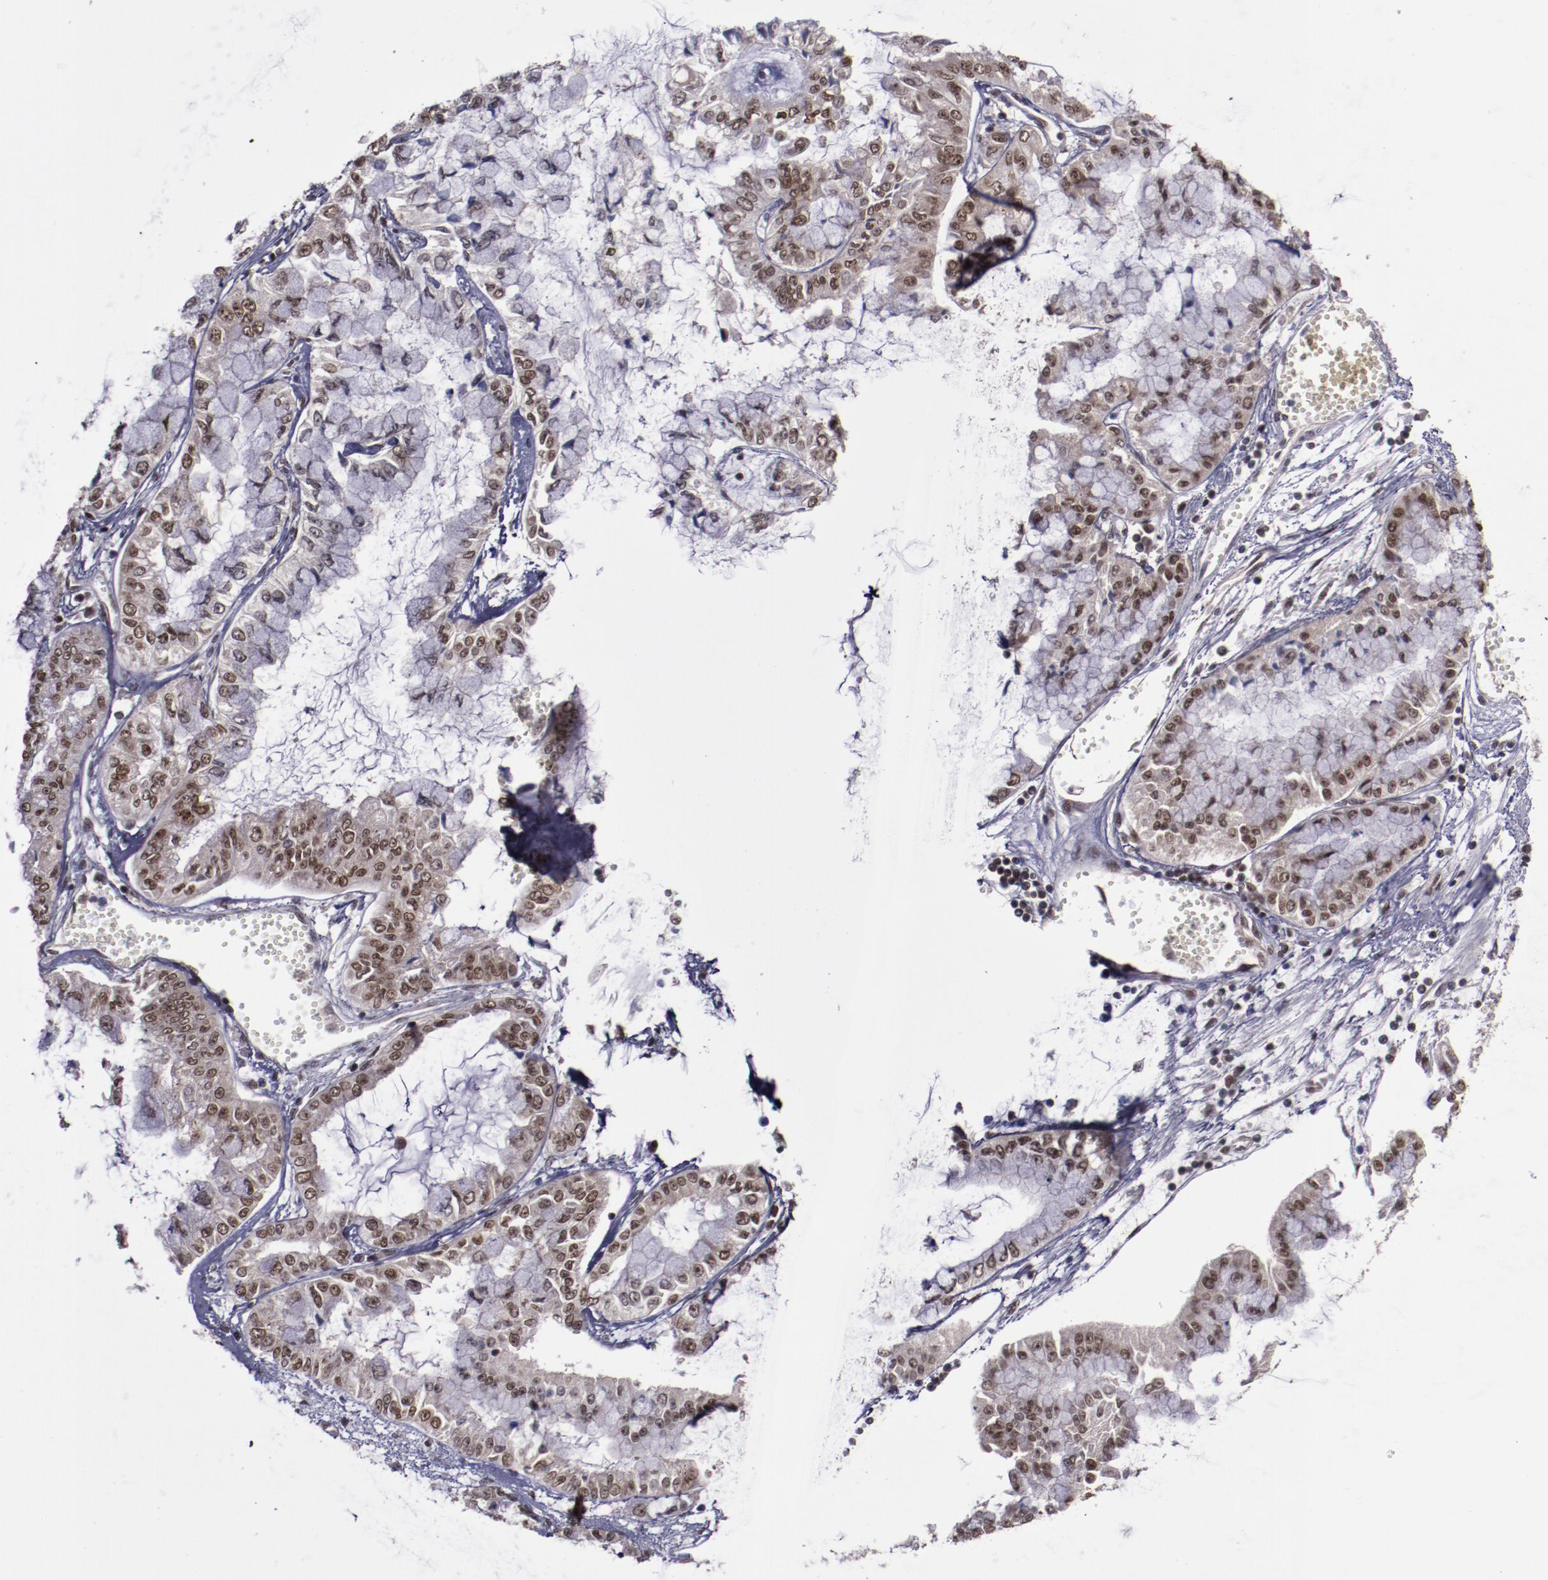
{"staining": {"intensity": "strong", "quantity": ">75%", "location": "nuclear"}, "tissue": "liver cancer", "cell_type": "Tumor cells", "image_type": "cancer", "snomed": [{"axis": "morphology", "description": "Cholangiocarcinoma"}, {"axis": "topography", "description": "Liver"}], "caption": "A histopathology image of liver cancer (cholangiocarcinoma) stained for a protein displays strong nuclear brown staining in tumor cells.", "gene": "ERH", "patient": {"sex": "female", "age": 79}}